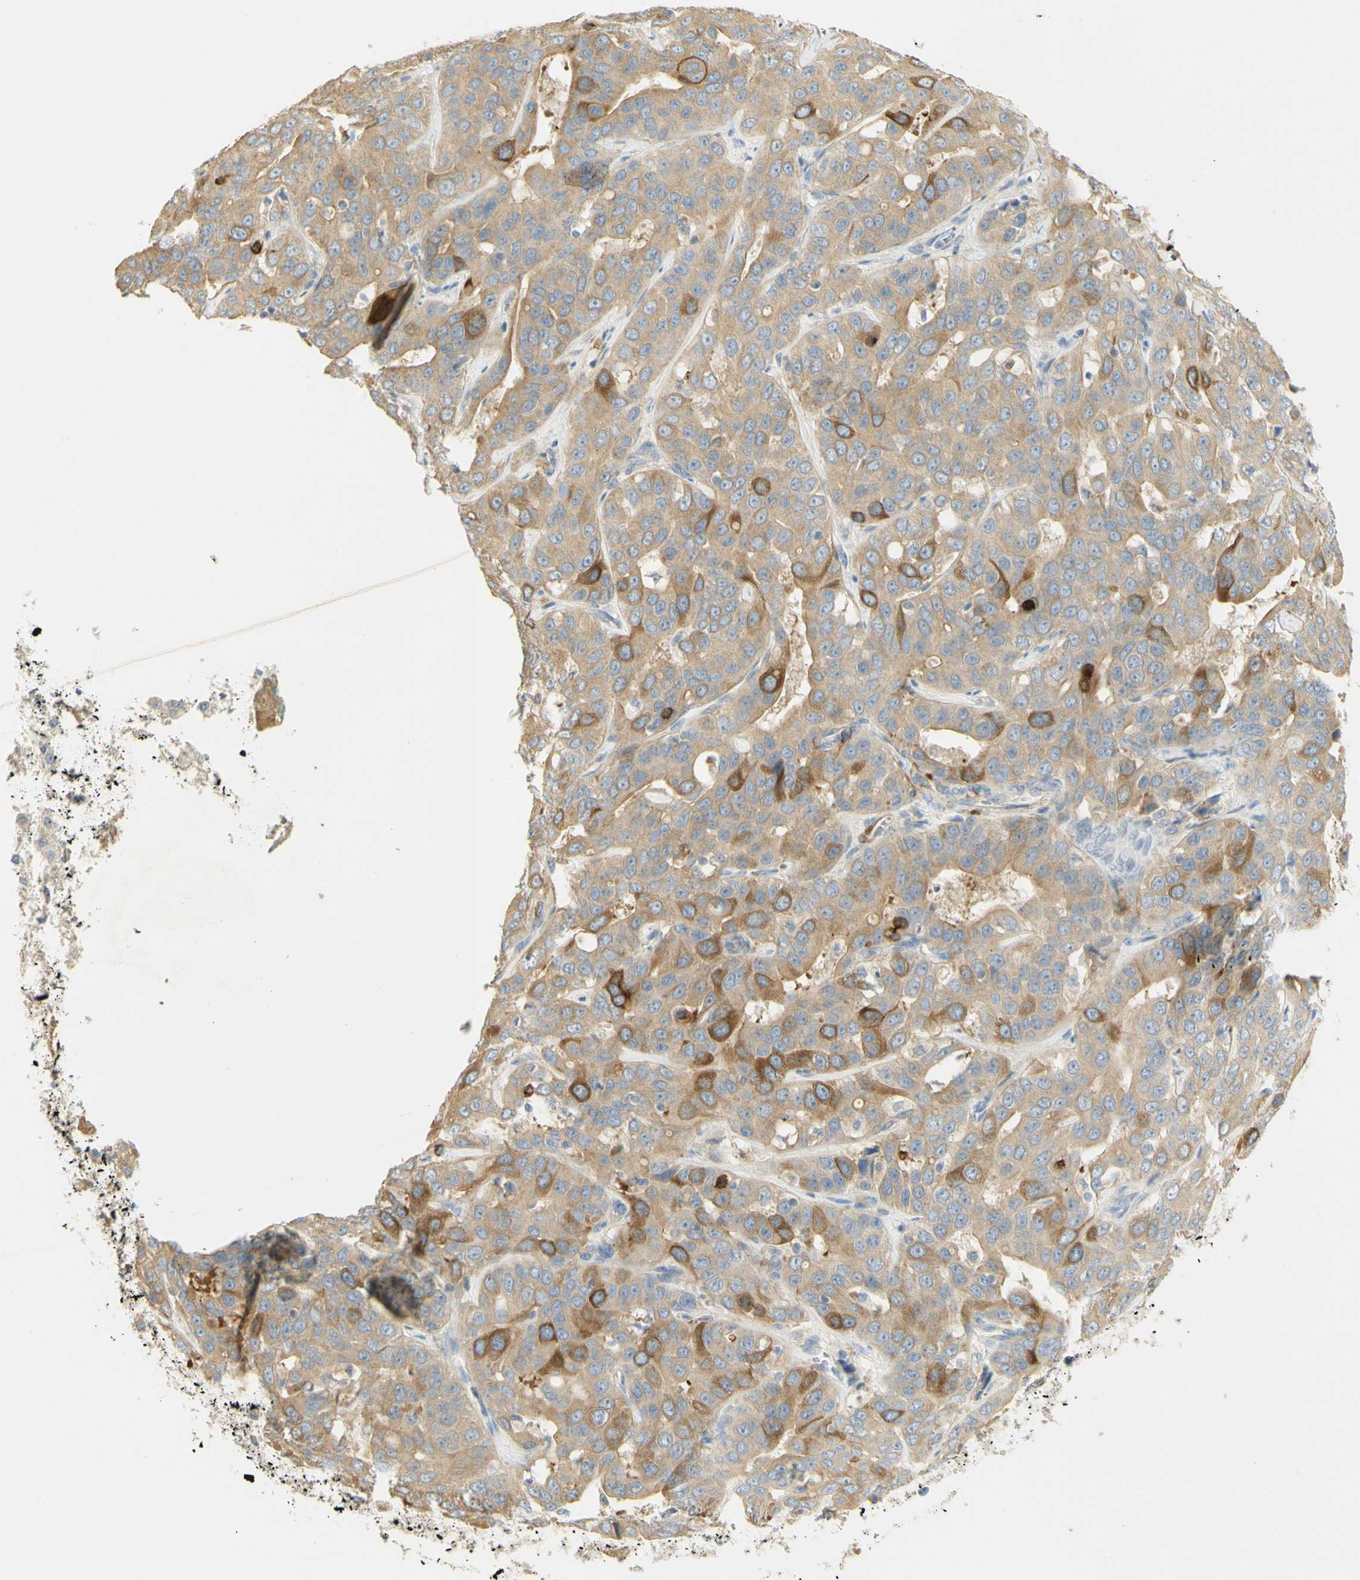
{"staining": {"intensity": "strong", "quantity": "25%-75%", "location": "cytoplasmic/membranous"}, "tissue": "liver cancer", "cell_type": "Tumor cells", "image_type": "cancer", "snomed": [{"axis": "morphology", "description": "Cholangiocarcinoma"}, {"axis": "topography", "description": "Liver"}], "caption": "The micrograph exhibits a brown stain indicating the presence of a protein in the cytoplasmic/membranous of tumor cells in liver cholangiocarcinoma.", "gene": "KIF11", "patient": {"sex": "female", "age": 52}}